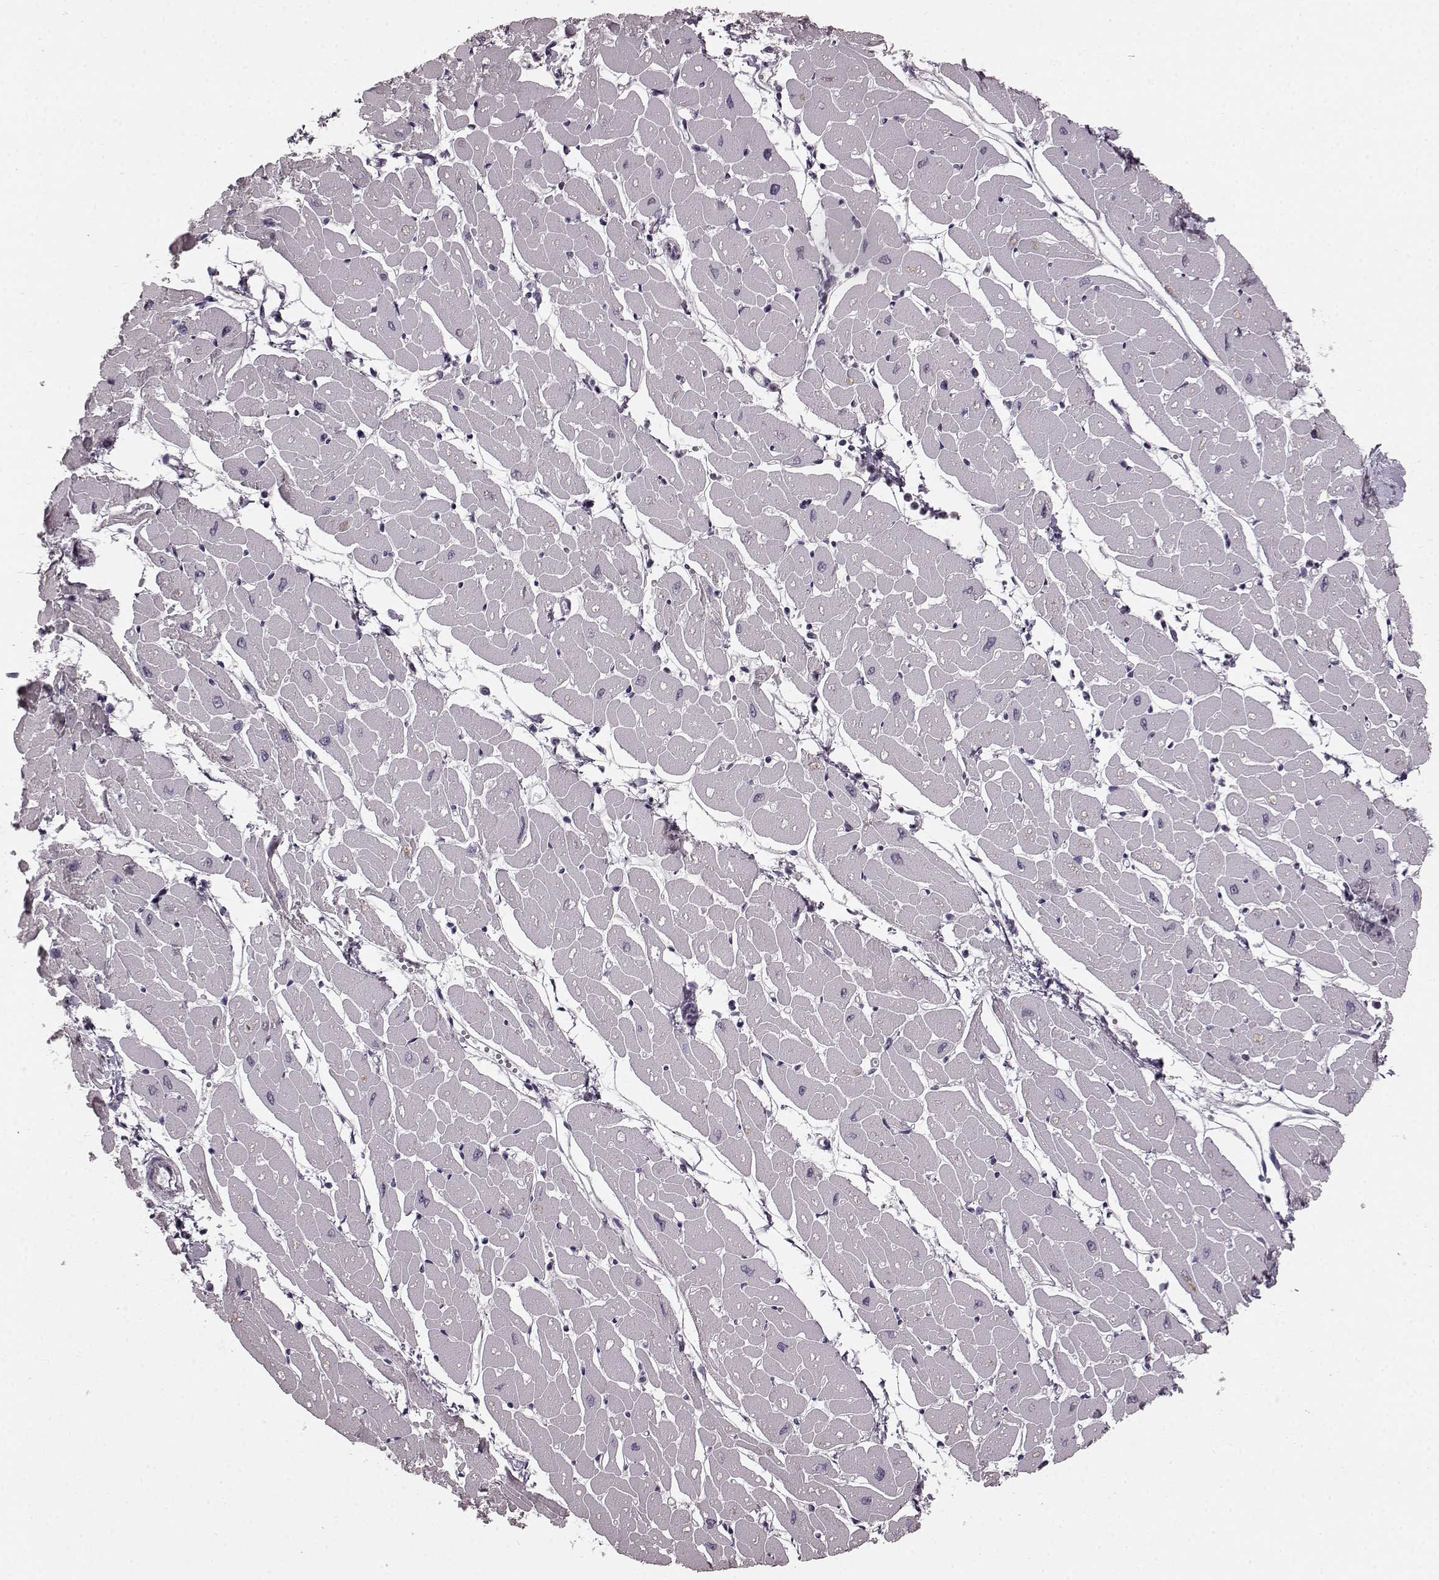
{"staining": {"intensity": "negative", "quantity": "none", "location": "none"}, "tissue": "heart muscle", "cell_type": "Cardiomyocytes", "image_type": "normal", "snomed": [{"axis": "morphology", "description": "Normal tissue, NOS"}, {"axis": "topography", "description": "Heart"}], "caption": "DAB (3,3'-diaminobenzidine) immunohistochemical staining of normal heart muscle demonstrates no significant positivity in cardiomyocytes.", "gene": "CD28", "patient": {"sex": "male", "age": 57}}